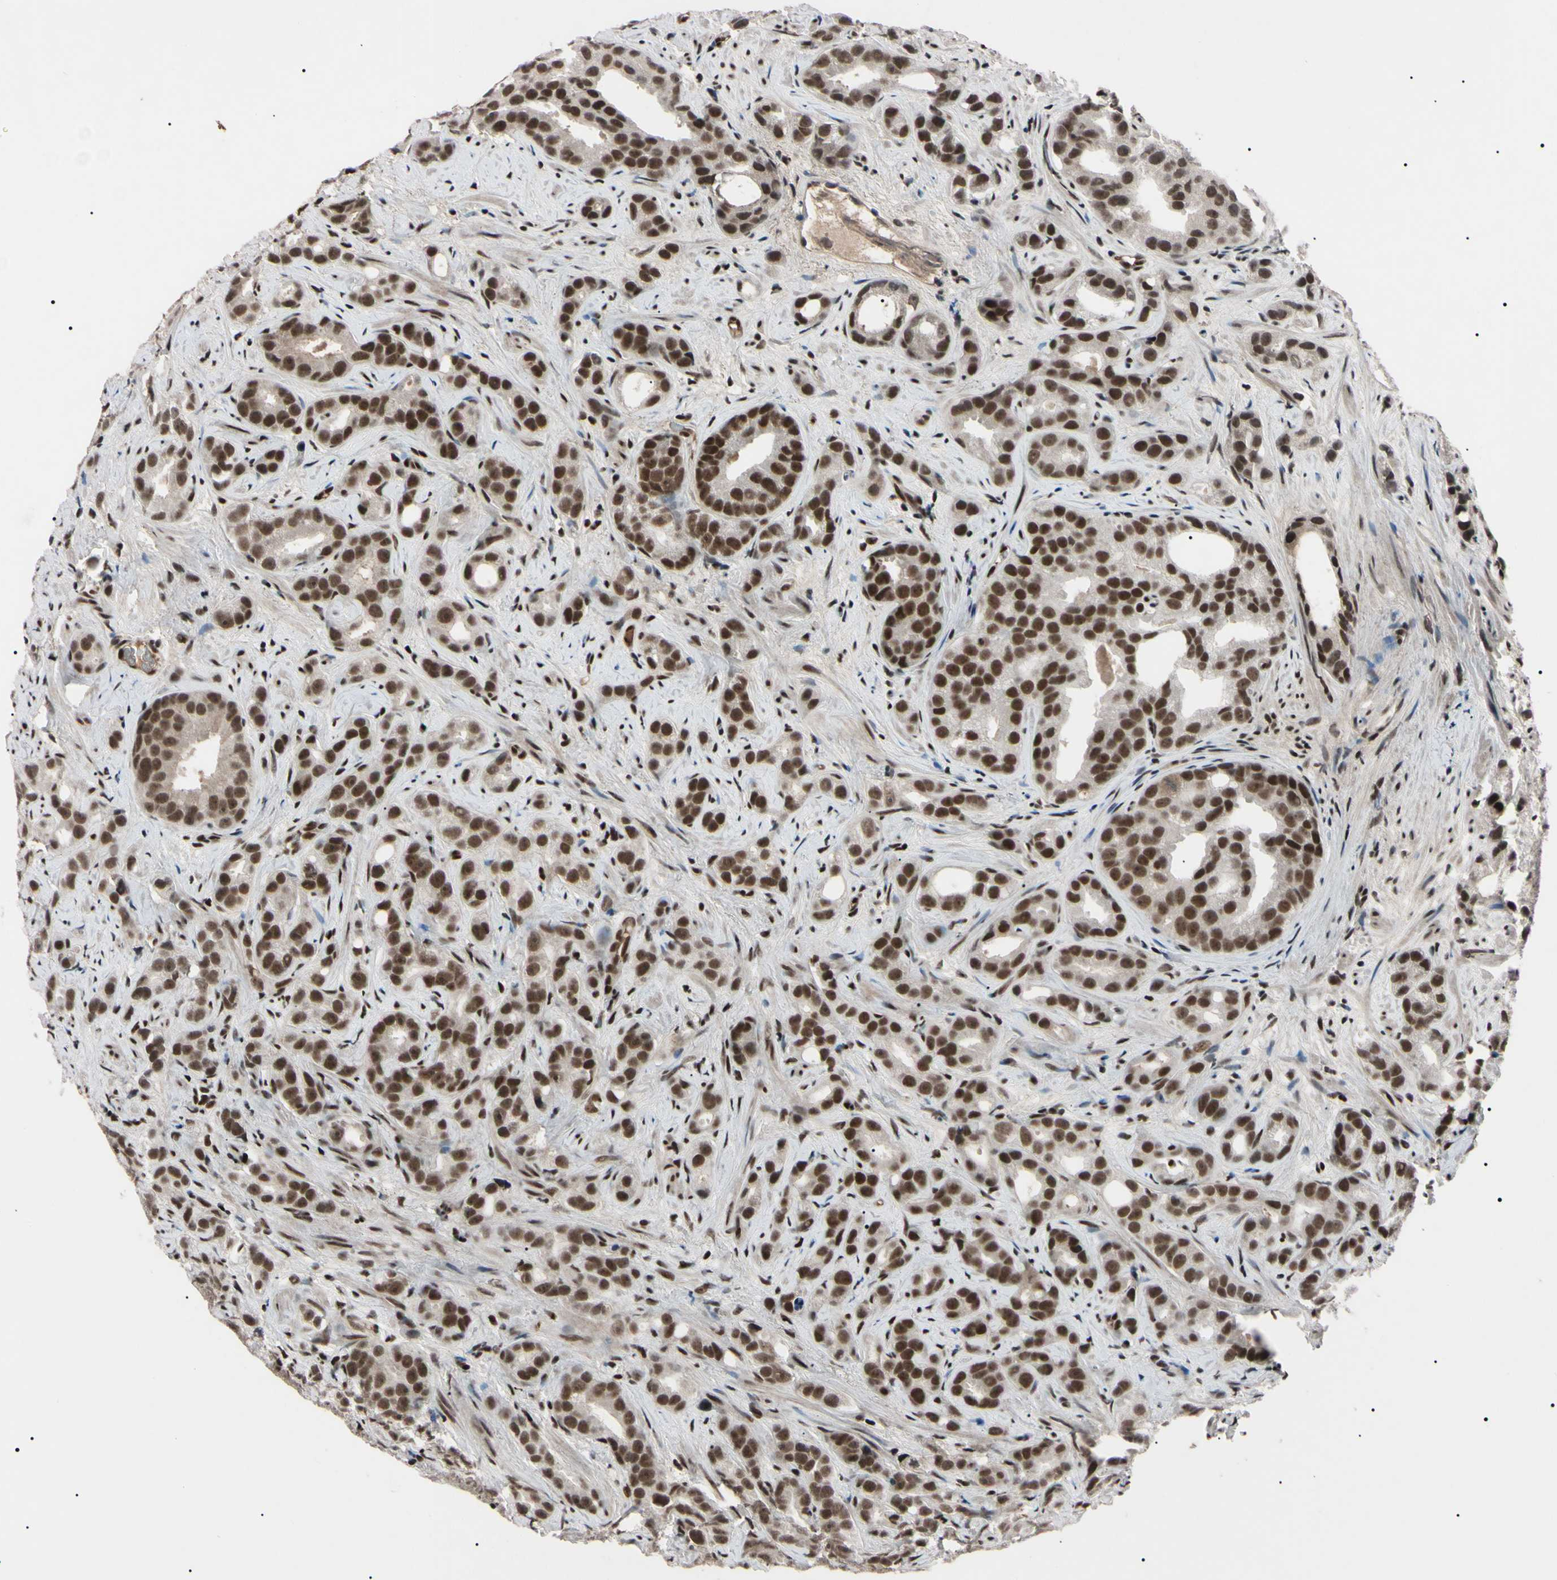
{"staining": {"intensity": "moderate", "quantity": ">75%", "location": "nuclear"}, "tissue": "prostate cancer", "cell_type": "Tumor cells", "image_type": "cancer", "snomed": [{"axis": "morphology", "description": "Adenocarcinoma, Low grade"}, {"axis": "topography", "description": "Prostate"}], "caption": "A micrograph of prostate adenocarcinoma (low-grade) stained for a protein shows moderate nuclear brown staining in tumor cells.", "gene": "YY1", "patient": {"sex": "male", "age": 89}}